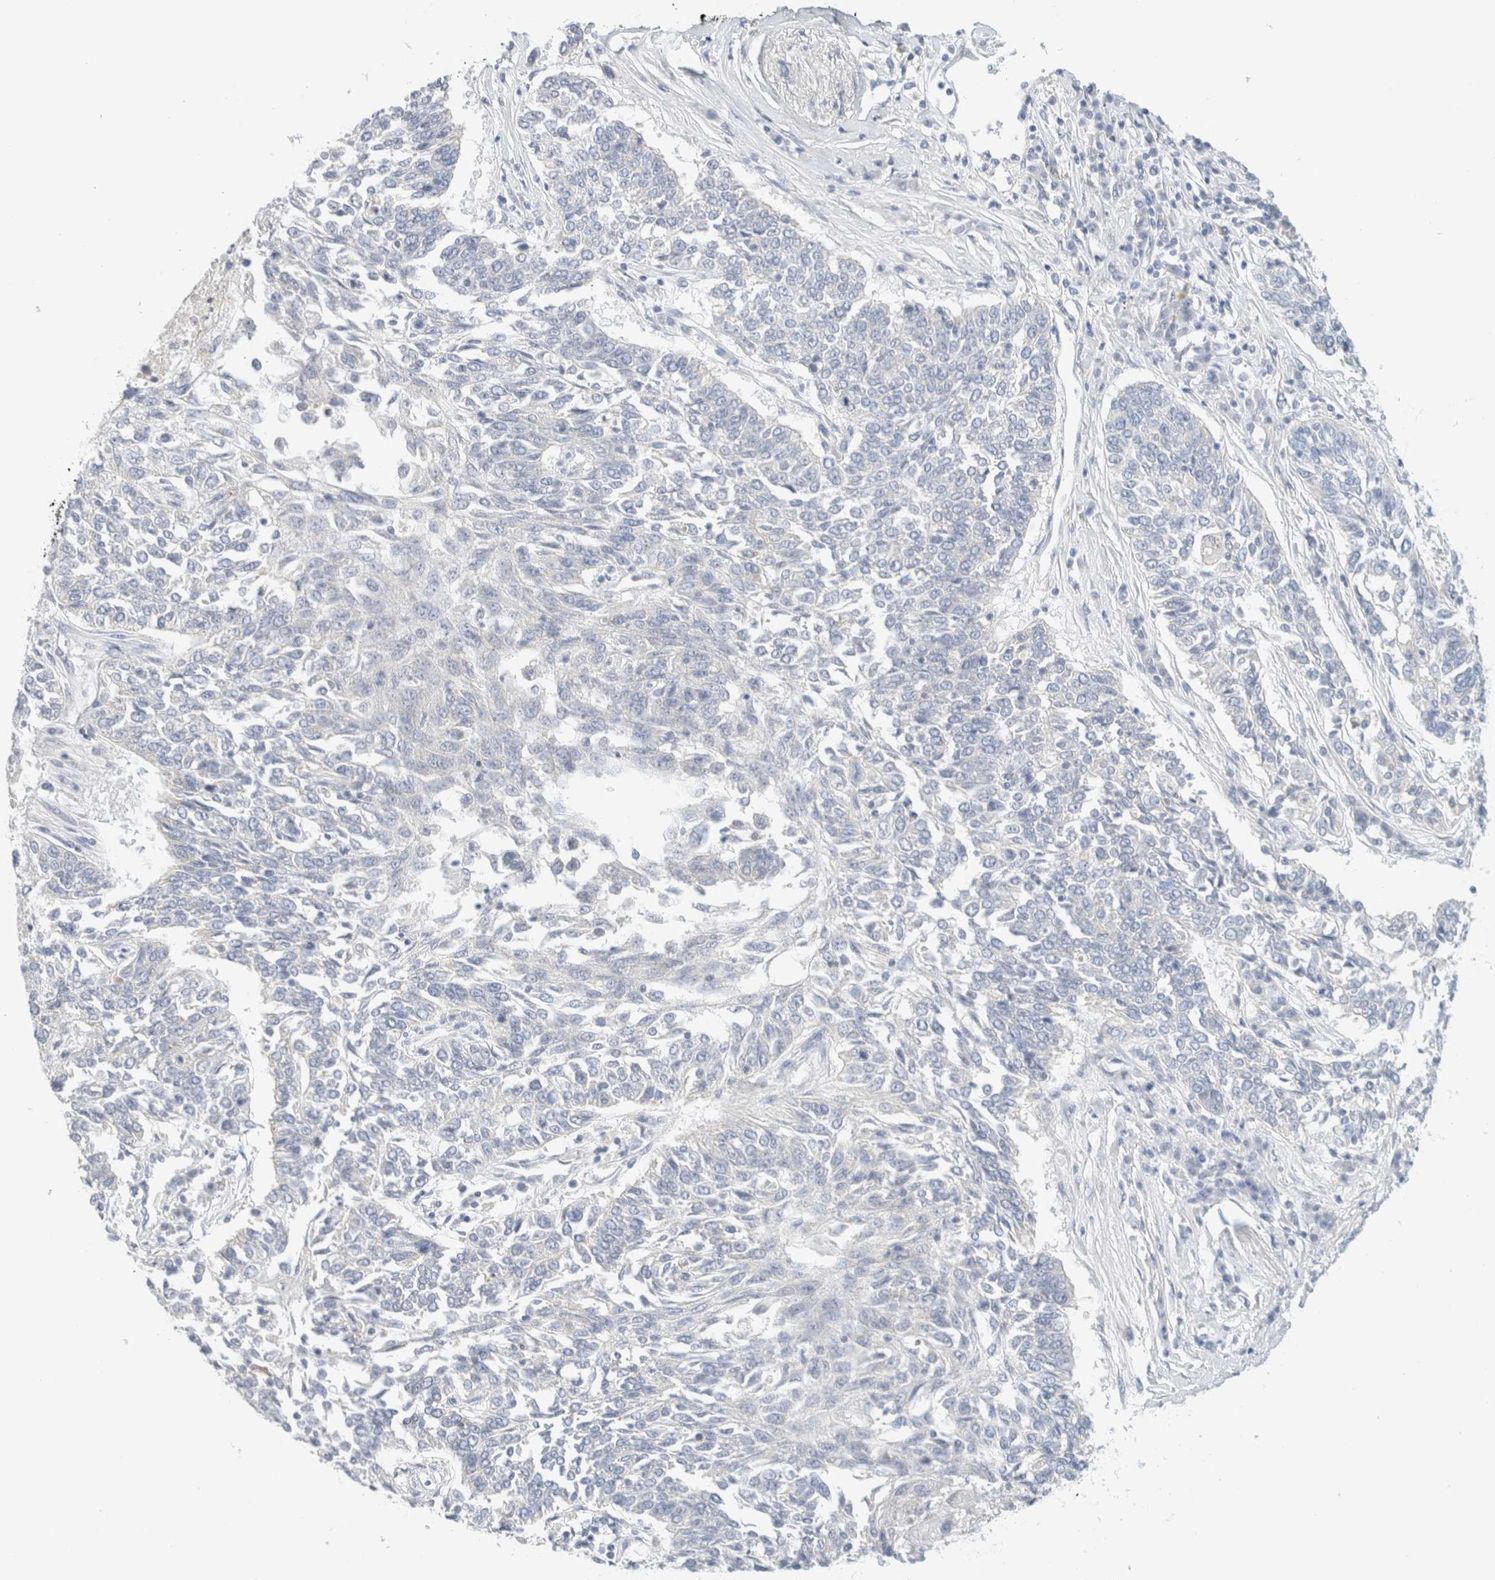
{"staining": {"intensity": "negative", "quantity": "none", "location": "none"}, "tissue": "lung cancer", "cell_type": "Tumor cells", "image_type": "cancer", "snomed": [{"axis": "morphology", "description": "Normal tissue, NOS"}, {"axis": "morphology", "description": "Squamous cell carcinoma, NOS"}, {"axis": "topography", "description": "Cartilage tissue"}, {"axis": "topography", "description": "Bronchus"}, {"axis": "topography", "description": "Lung"}], "caption": "The immunohistochemistry photomicrograph has no significant positivity in tumor cells of lung cancer (squamous cell carcinoma) tissue. (Immunohistochemistry (ihc), brightfield microscopy, high magnification).", "gene": "HEXD", "patient": {"sex": "female", "age": 49}}